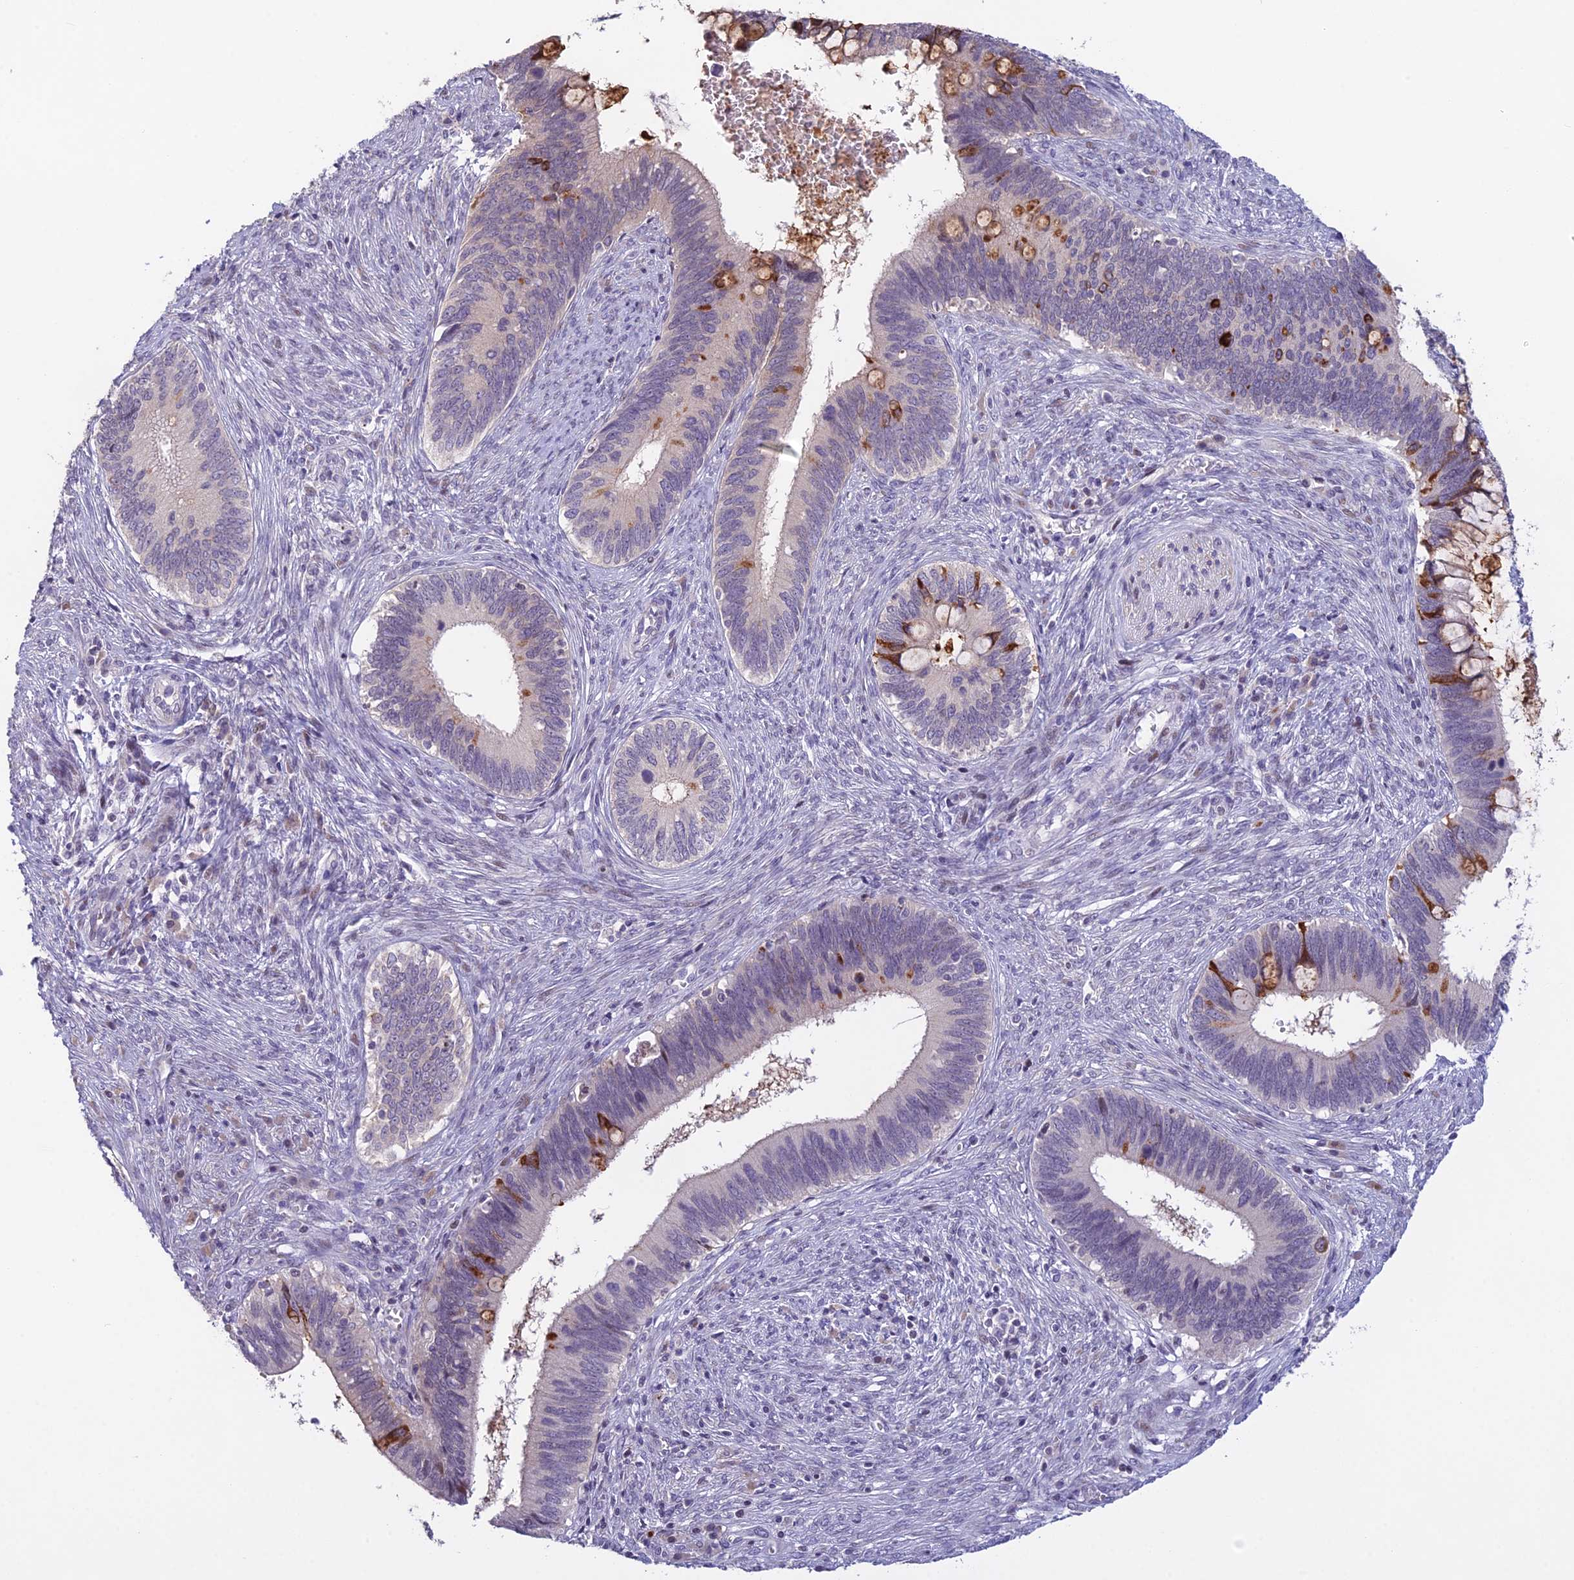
{"staining": {"intensity": "negative", "quantity": "none", "location": "none"}, "tissue": "cervical cancer", "cell_type": "Tumor cells", "image_type": "cancer", "snomed": [{"axis": "morphology", "description": "Adenocarcinoma, NOS"}, {"axis": "topography", "description": "Cervix"}], "caption": "Tumor cells show no significant protein positivity in cervical cancer.", "gene": "TMEM134", "patient": {"sex": "female", "age": 42}}